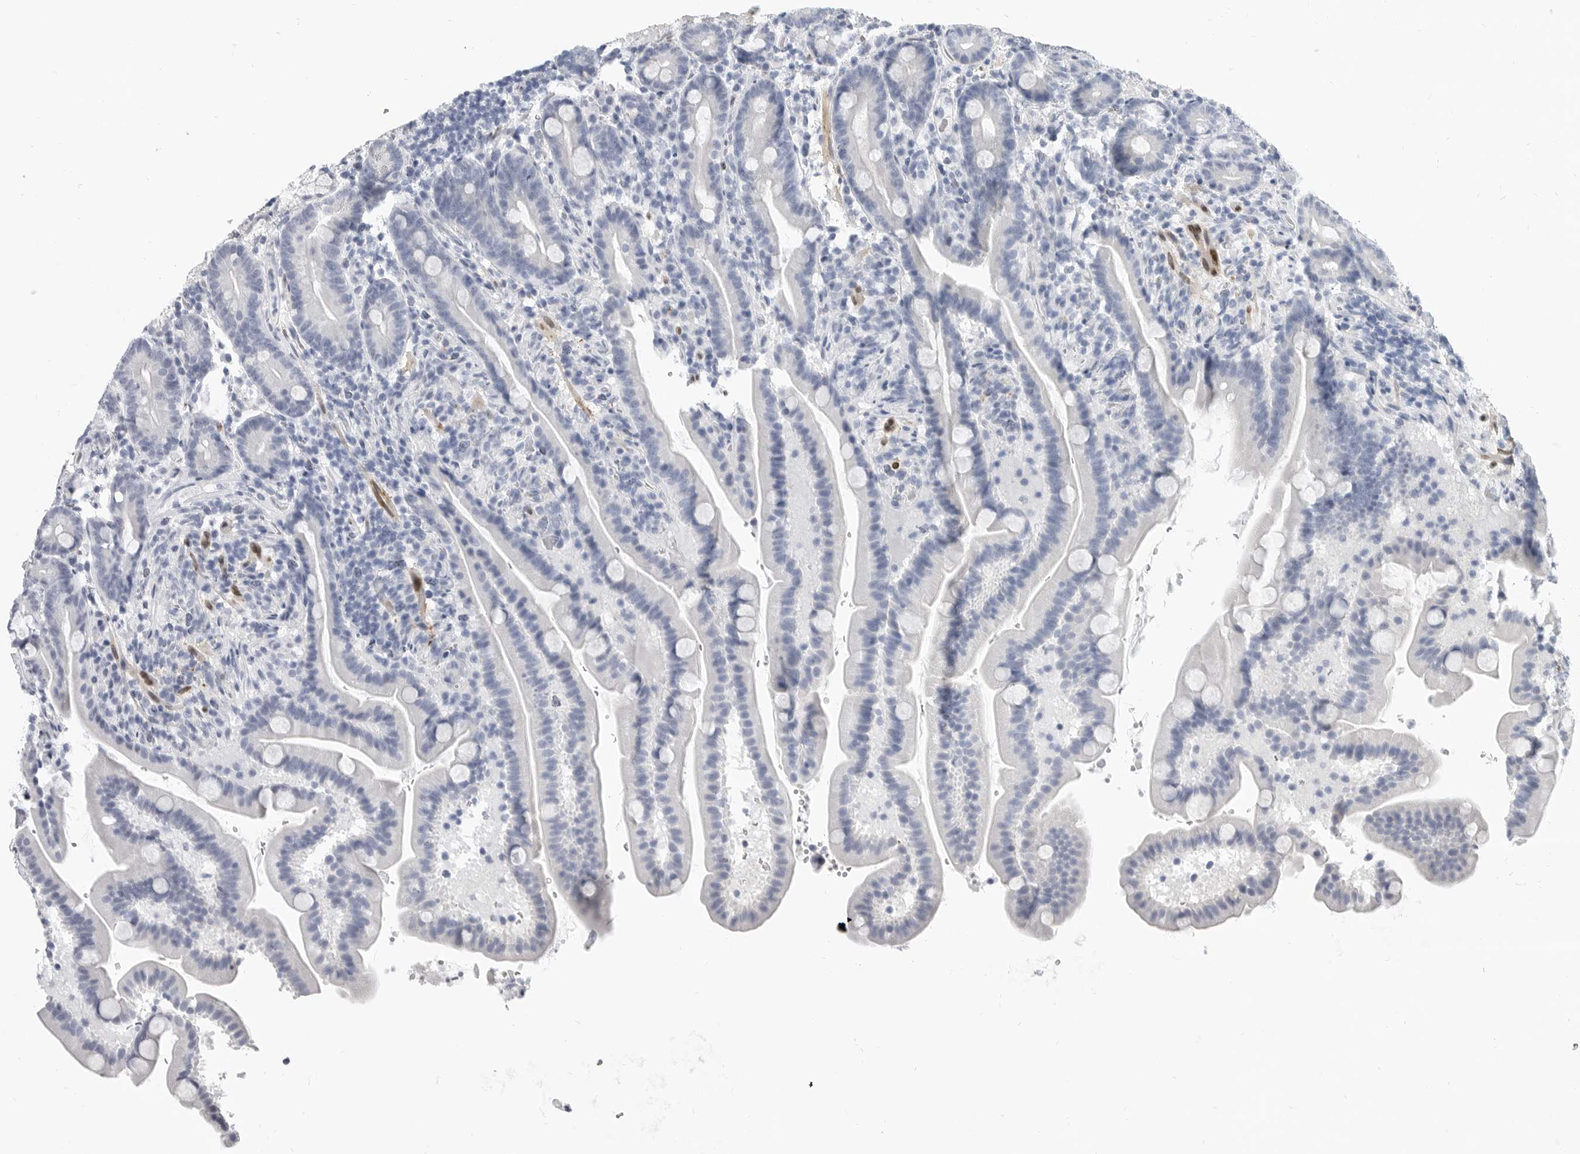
{"staining": {"intensity": "negative", "quantity": "none", "location": "none"}, "tissue": "duodenum", "cell_type": "Glandular cells", "image_type": "normal", "snomed": [{"axis": "morphology", "description": "Normal tissue, NOS"}, {"axis": "topography", "description": "Duodenum"}], "caption": "Protein analysis of unremarkable duodenum exhibits no significant expression in glandular cells. (Brightfield microscopy of DAB immunohistochemistry at high magnification).", "gene": "PLN", "patient": {"sex": "male", "age": 54}}